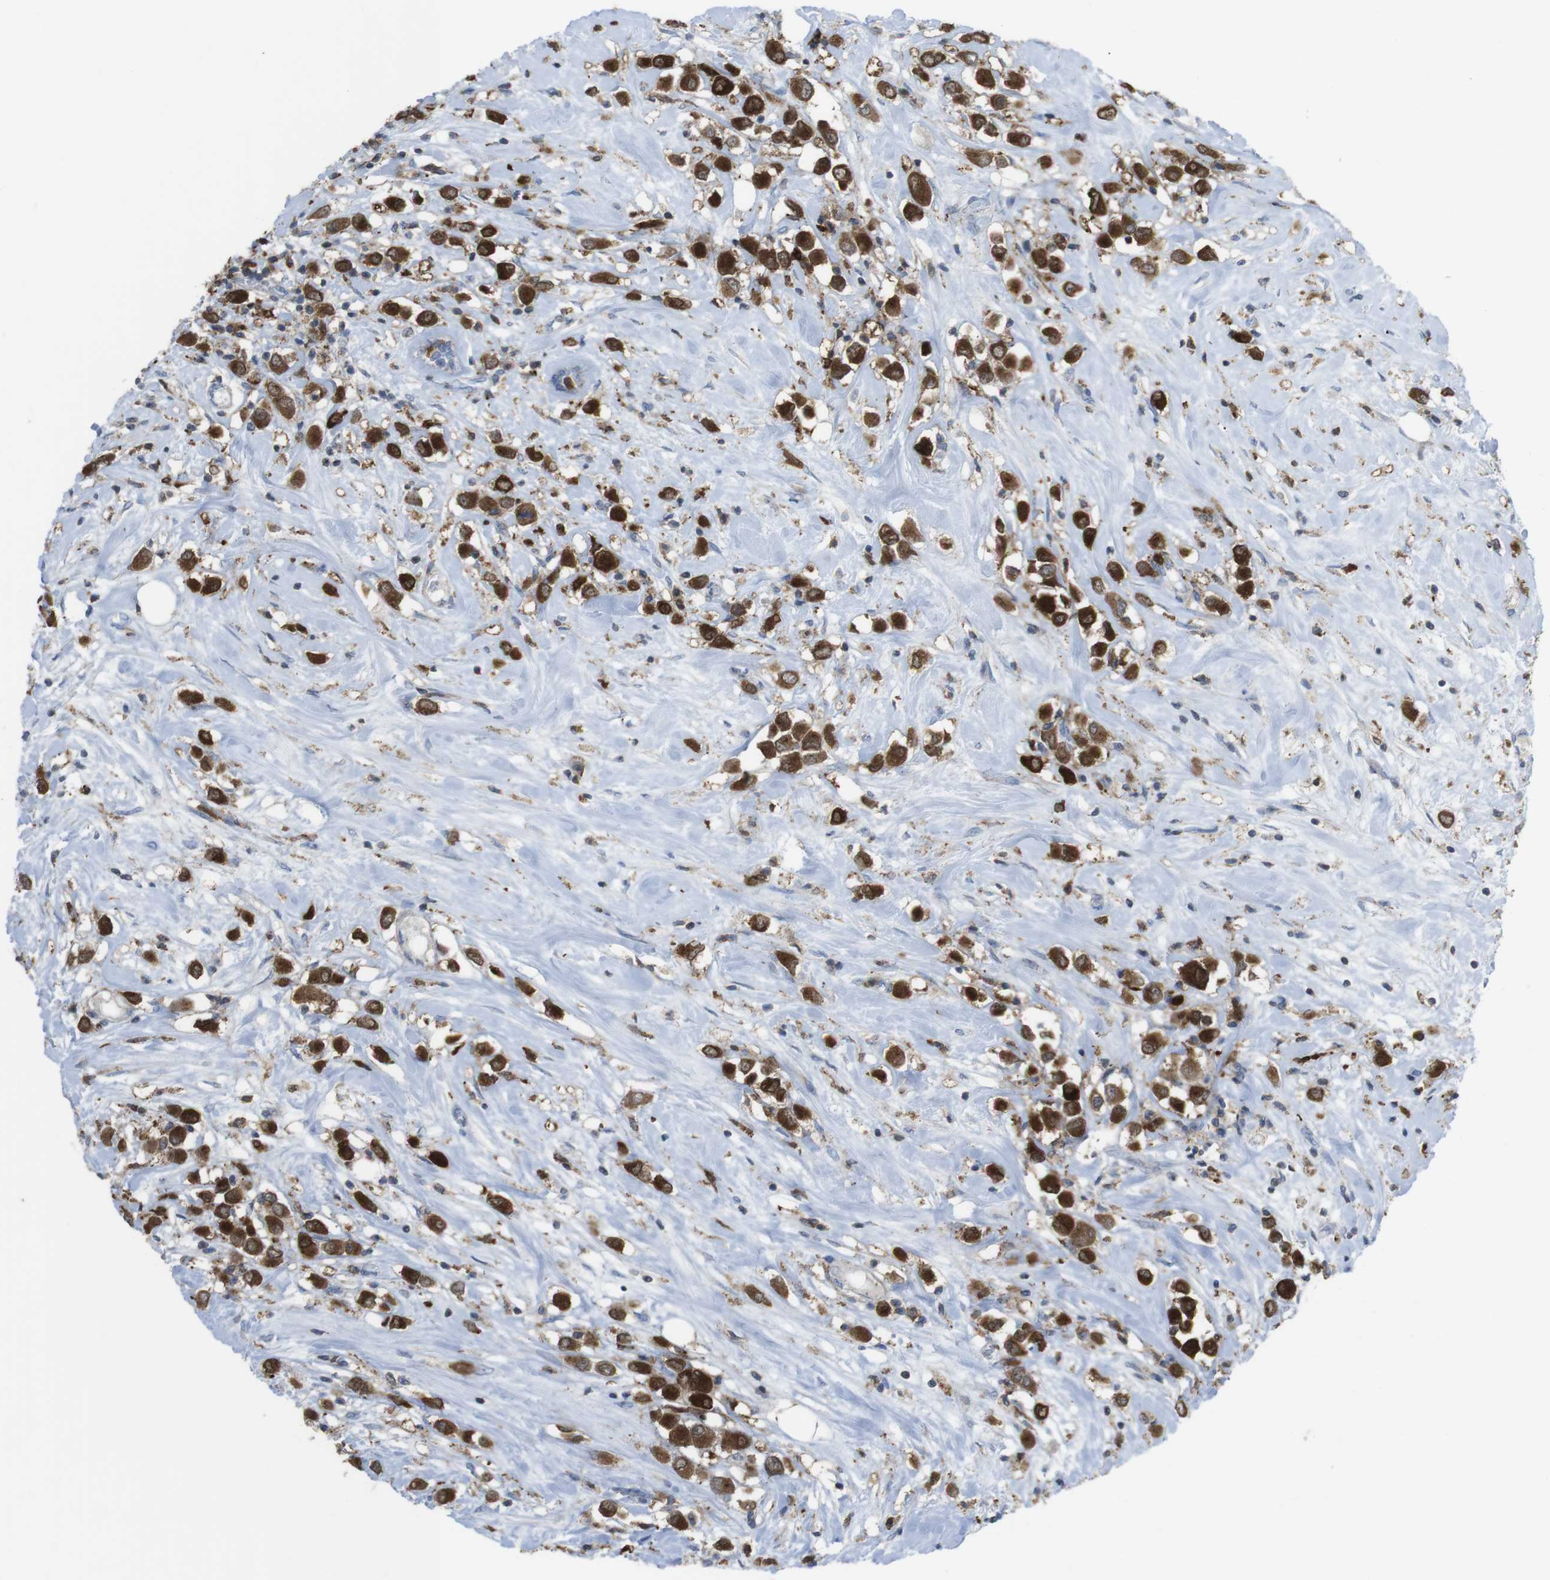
{"staining": {"intensity": "strong", "quantity": ">75%", "location": "cytoplasmic/membranous"}, "tissue": "breast cancer", "cell_type": "Tumor cells", "image_type": "cancer", "snomed": [{"axis": "morphology", "description": "Duct carcinoma"}, {"axis": "topography", "description": "Breast"}], "caption": "Tumor cells show high levels of strong cytoplasmic/membranous staining in approximately >75% of cells in breast cancer. The protein of interest is stained brown, and the nuclei are stained in blue (DAB IHC with brightfield microscopy, high magnification).", "gene": "PRKCD", "patient": {"sex": "female", "age": 61}}